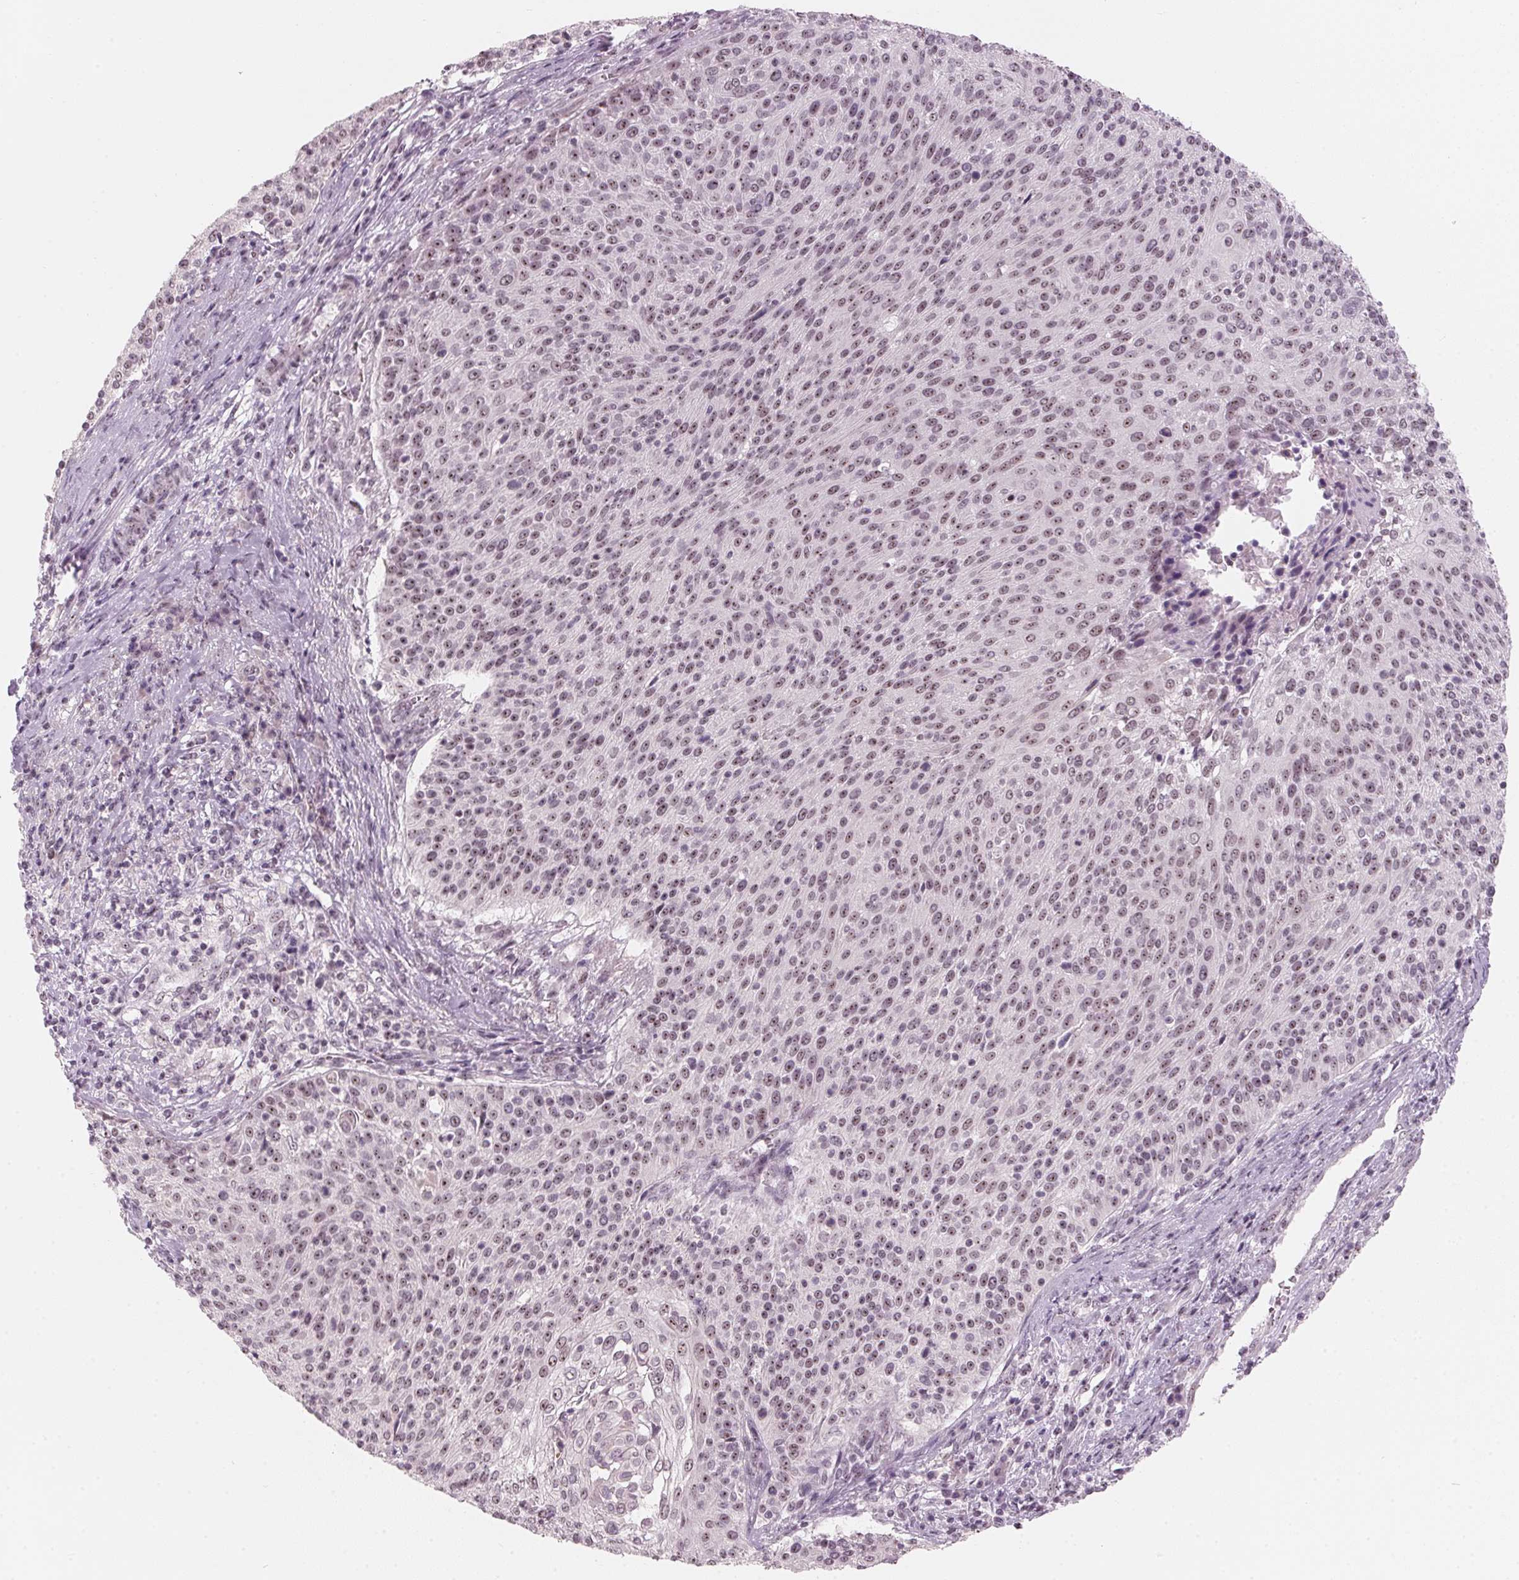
{"staining": {"intensity": "moderate", "quantity": ">75%", "location": "nuclear"}, "tissue": "cervical cancer", "cell_type": "Tumor cells", "image_type": "cancer", "snomed": [{"axis": "morphology", "description": "Squamous cell carcinoma, NOS"}, {"axis": "topography", "description": "Cervix"}], "caption": "Tumor cells show moderate nuclear staining in approximately >75% of cells in cervical cancer (squamous cell carcinoma). (Brightfield microscopy of DAB IHC at high magnification).", "gene": "DNTTIP2", "patient": {"sex": "female", "age": 31}}